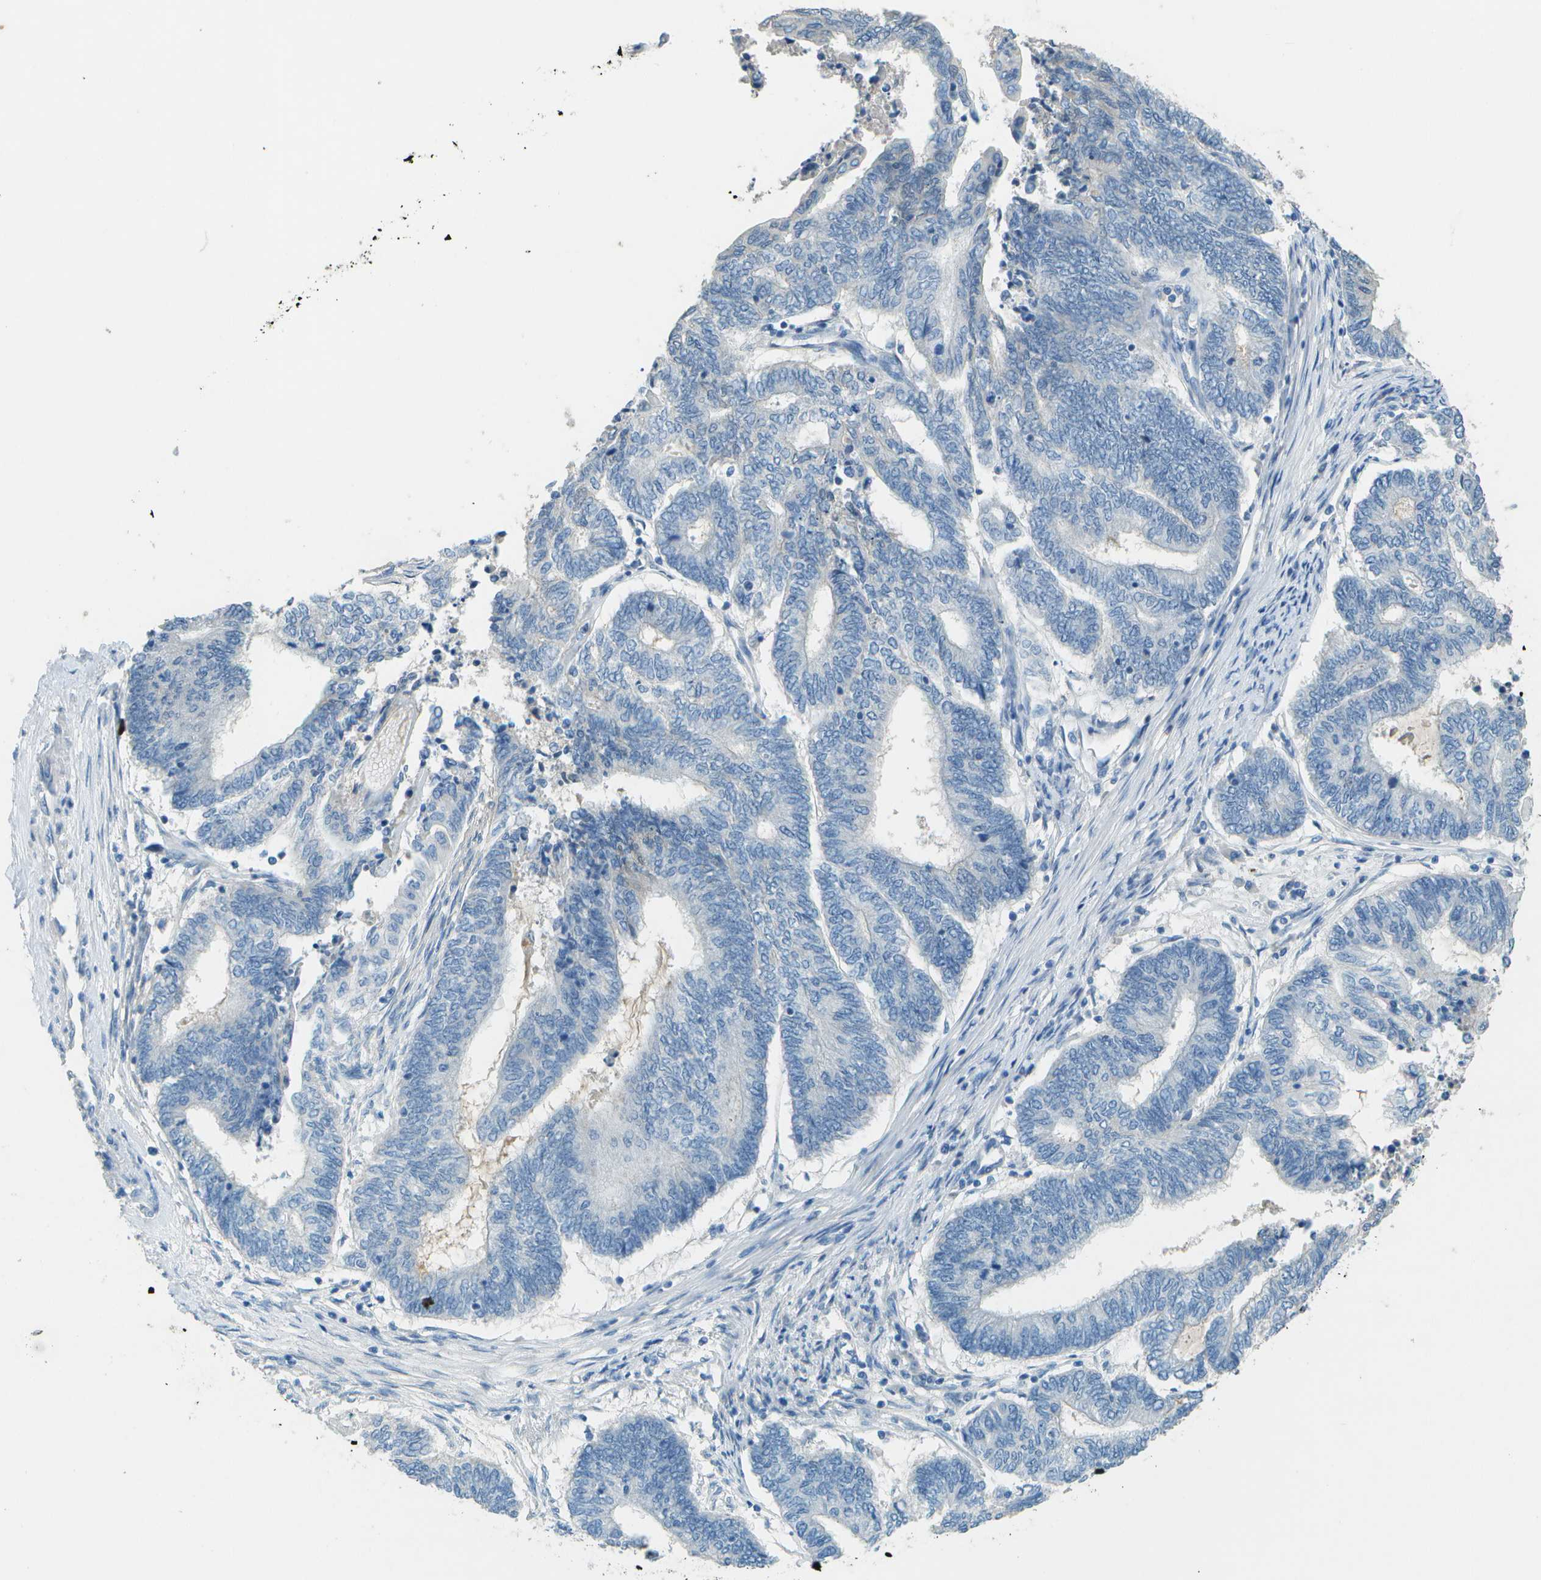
{"staining": {"intensity": "negative", "quantity": "none", "location": "none"}, "tissue": "endometrial cancer", "cell_type": "Tumor cells", "image_type": "cancer", "snomed": [{"axis": "morphology", "description": "Adenocarcinoma, NOS"}, {"axis": "topography", "description": "Uterus"}, {"axis": "topography", "description": "Endometrium"}], "caption": "DAB (3,3'-diaminobenzidine) immunohistochemical staining of human endometrial cancer (adenocarcinoma) shows no significant staining in tumor cells.", "gene": "LGI2", "patient": {"sex": "female", "age": 70}}